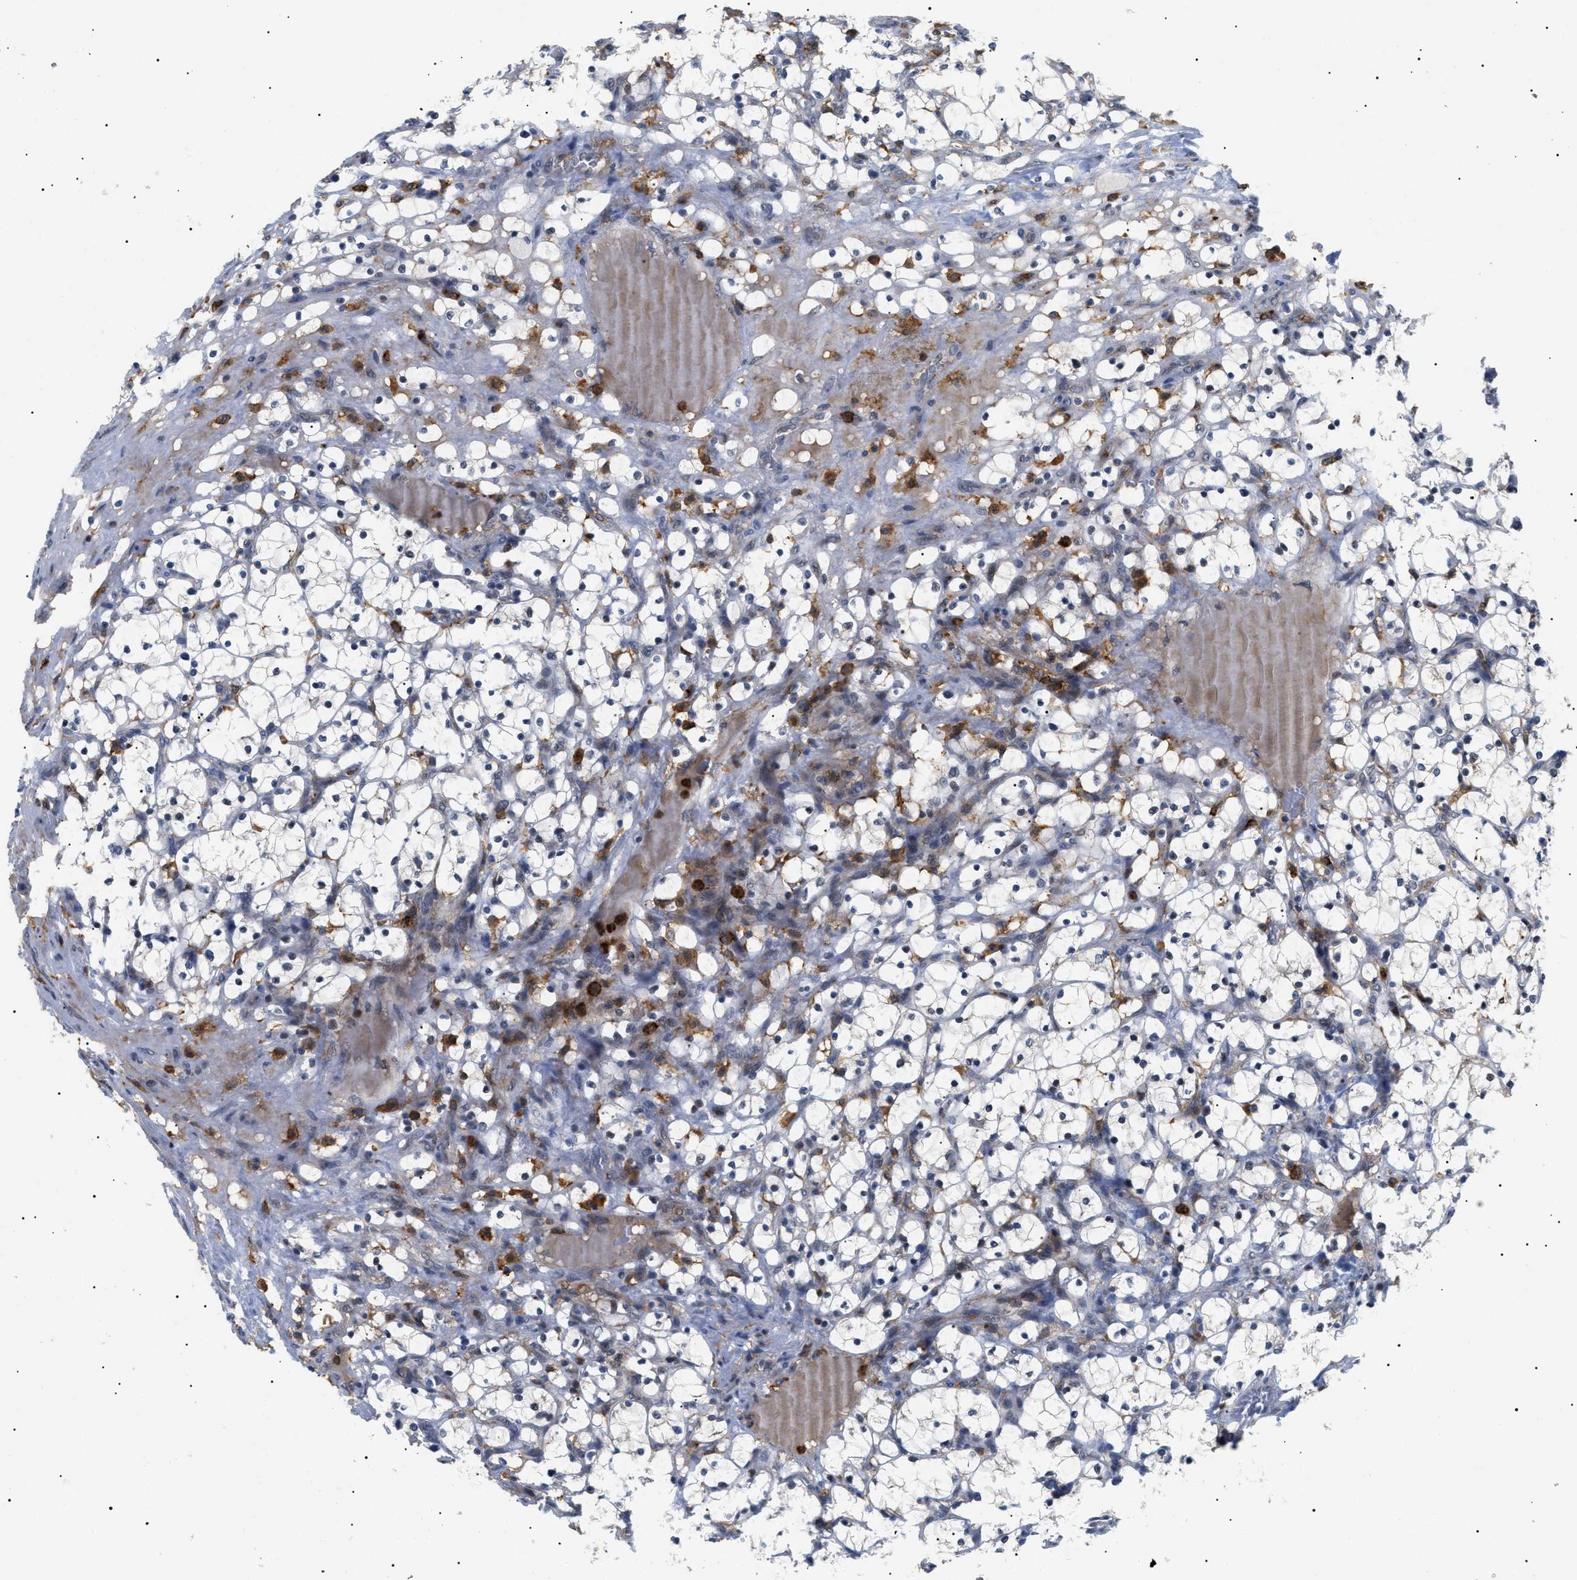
{"staining": {"intensity": "negative", "quantity": "none", "location": "none"}, "tissue": "renal cancer", "cell_type": "Tumor cells", "image_type": "cancer", "snomed": [{"axis": "morphology", "description": "Adenocarcinoma, NOS"}, {"axis": "topography", "description": "Kidney"}], "caption": "Immunohistochemistry image of renal adenocarcinoma stained for a protein (brown), which demonstrates no expression in tumor cells.", "gene": "CD300A", "patient": {"sex": "female", "age": 69}}